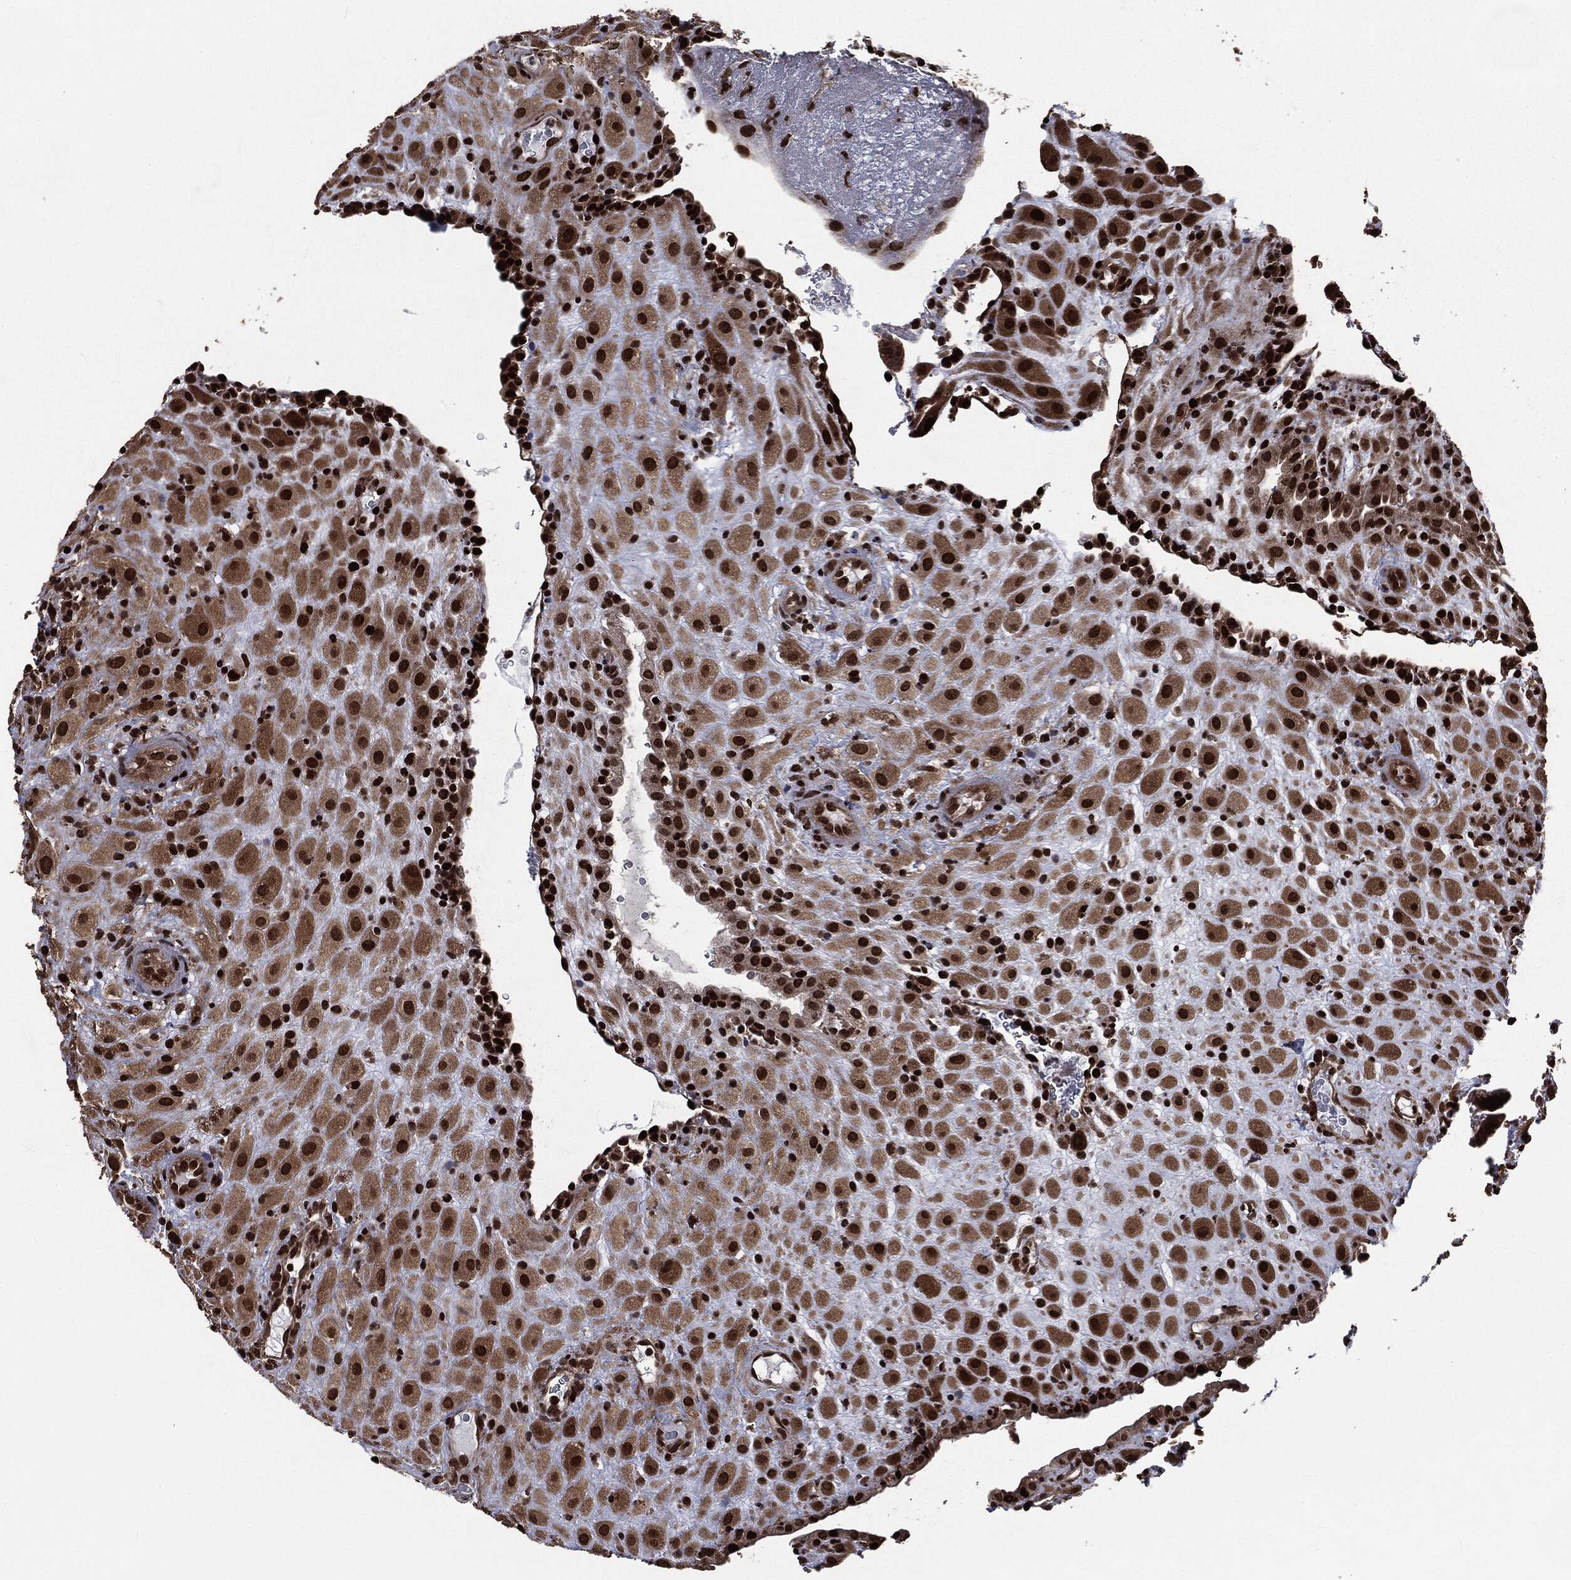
{"staining": {"intensity": "strong", "quantity": ">75%", "location": "nuclear"}, "tissue": "placenta", "cell_type": "Decidual cells", "image_type": "normal", "snomed": [{"axis": "morphology", "description": "Normal tissue, NOS"}, {"axis": "topography", "description": "Placenta"}], "caption": "Normal placenta exhibits strong nuclear staining in approximately >75% of decidual cells, visualized by immunohistochemistry.", "gene": "DVL2", "patient": {"sex": "female", "age": 19}}